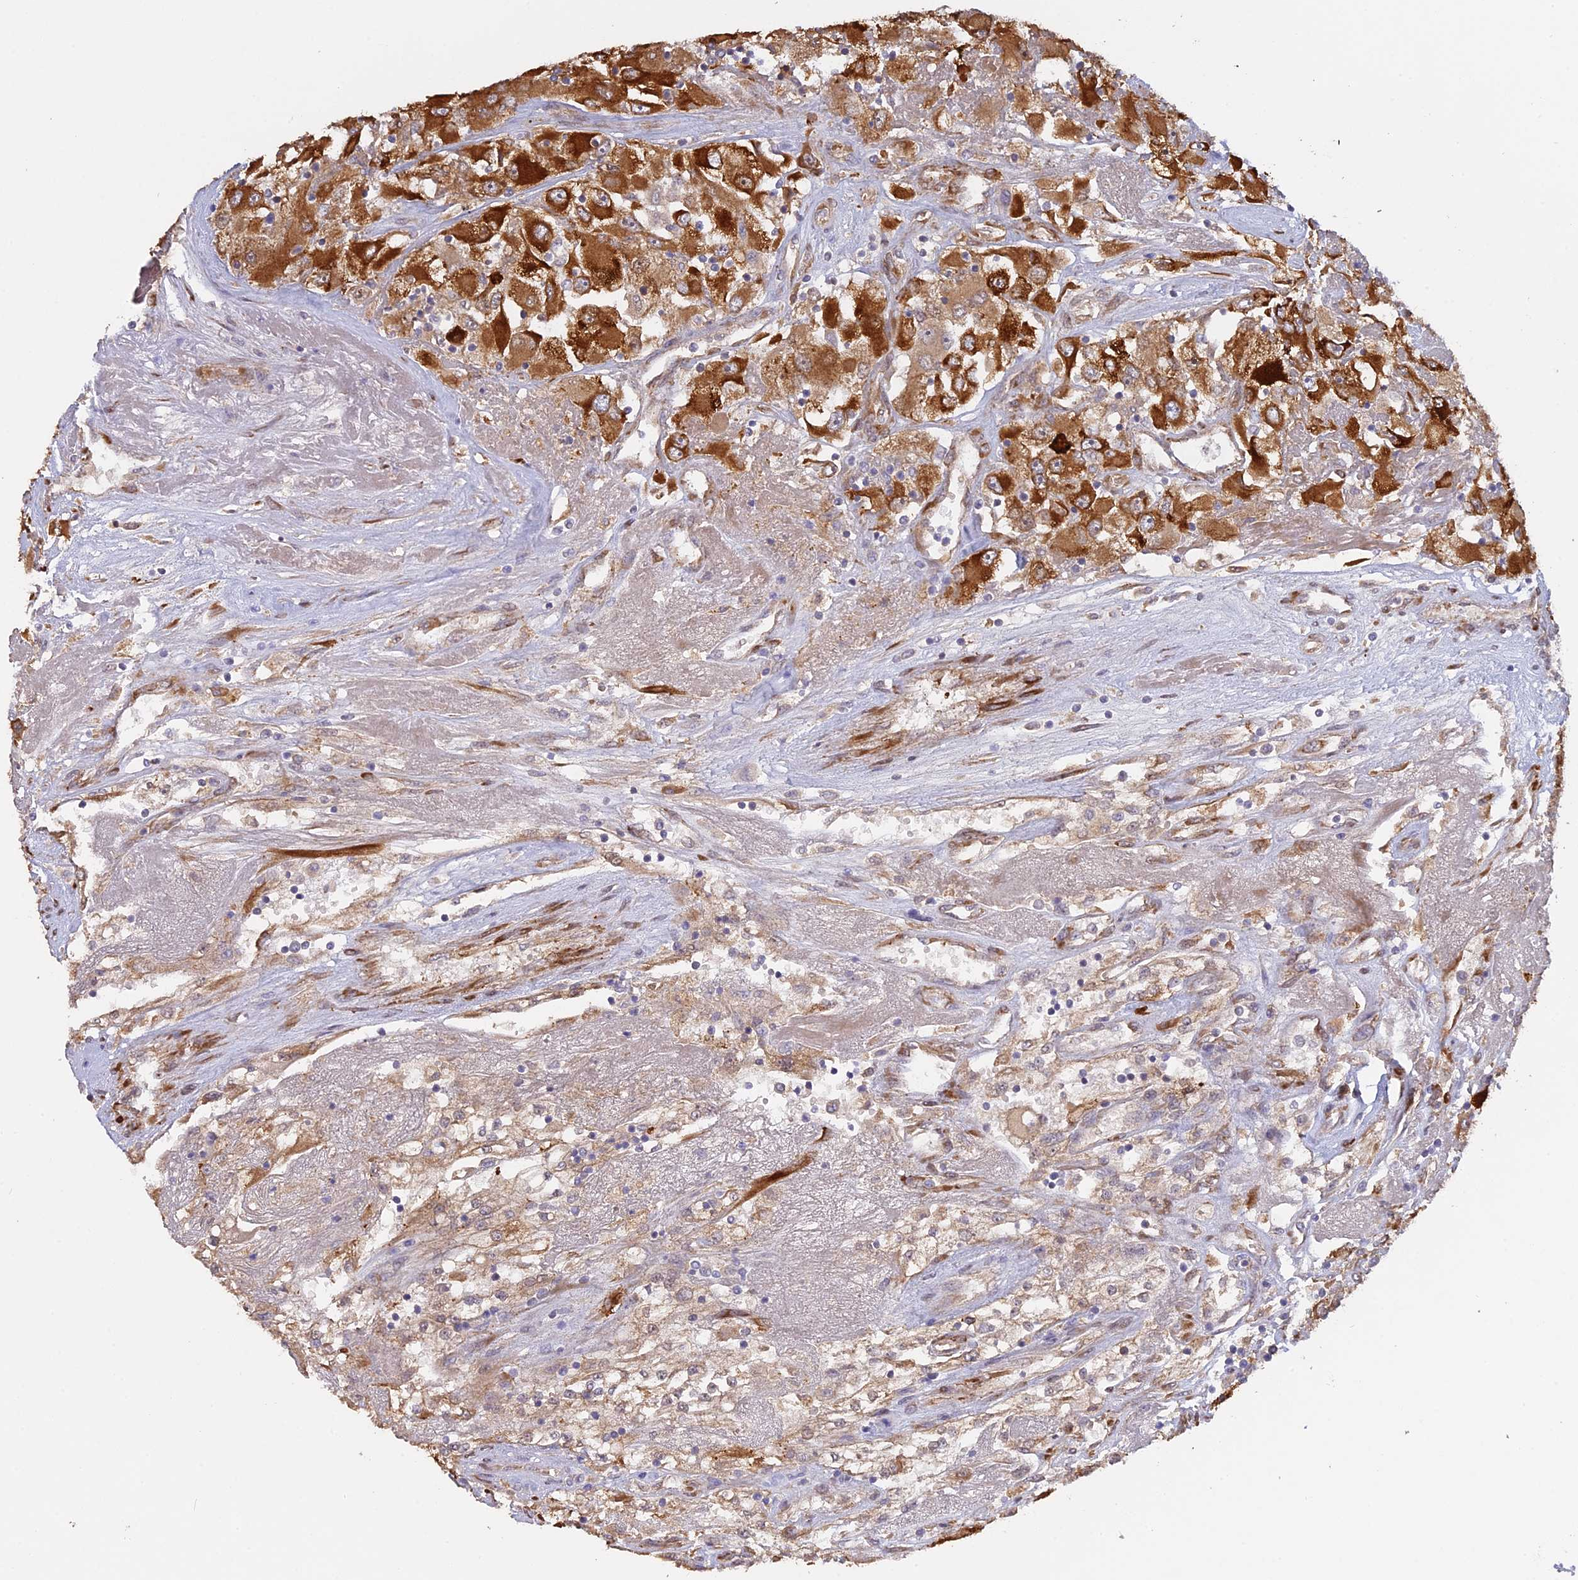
{"staining": {"intensity": "strong", "quantity": ">75%", "location": "cytoplasmic/membranous"}, "tissue": "renal cancer", "cell_type": "Tumor cells", "image_type": "cancer", "snomed": [{"axis": "morphology", "description": "Adenocarcinoma, NOS"}, {"axis": "topography", "description": "Kidney"}], "caption": "A brown stain highlights strong cytoplasmic/membranous expression of a protein in human renal adenocarcinoma tumor cells.", "gene": "PPIC", "patient": {"sex": "female", "age": 52}}